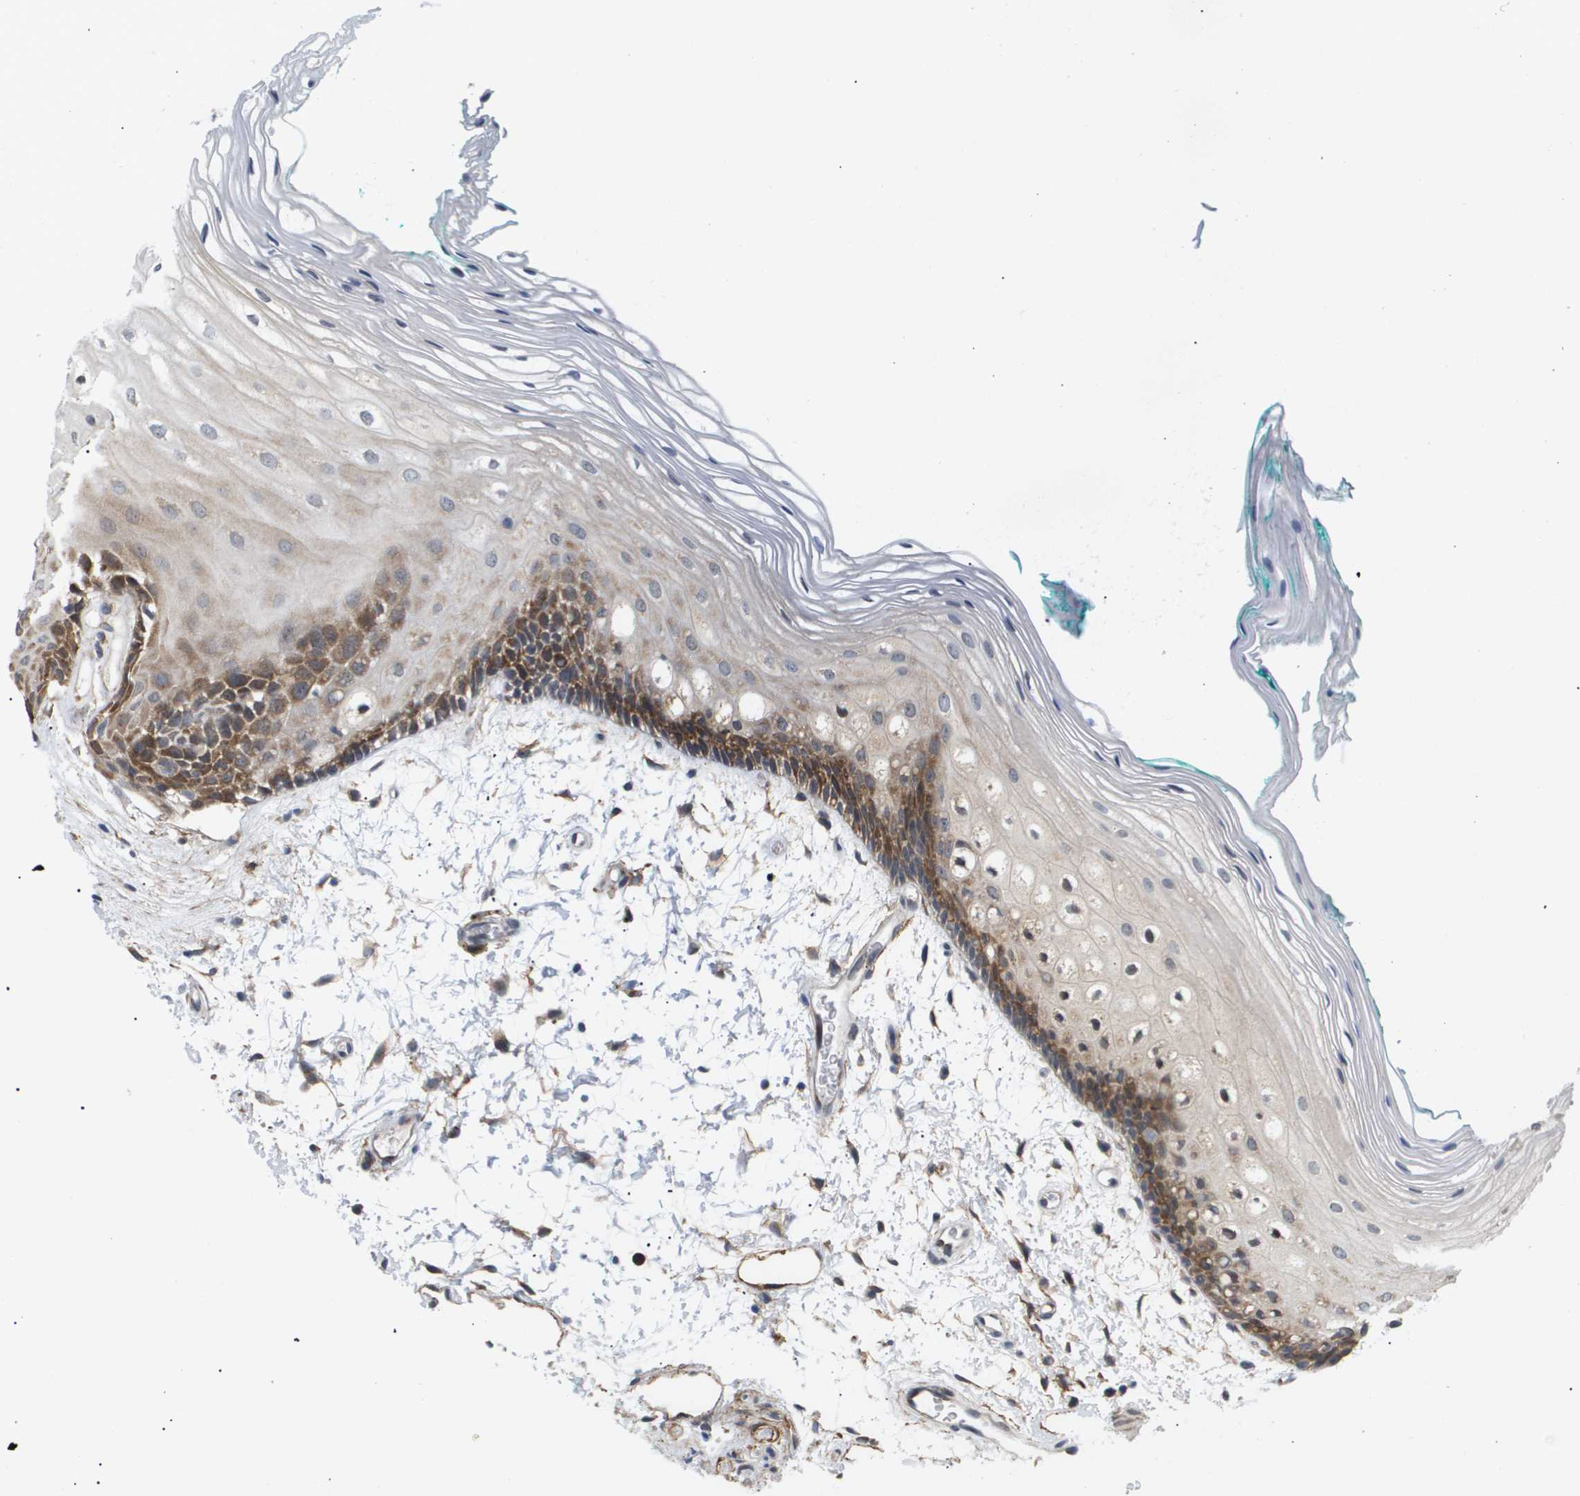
{"staining": {"intensity": "moderate", "quantity": "<25%", "location": "cytoplasmic/membranous"}, "tissue": "oral mucosa", "cell_type": "Squamous epithelial cells", "image_type": "normal", "snomed": [{"axis": "morphology", "description": "Normal tissue, NOS"}, {"axis": "topography", "description": "Skeletal muscle"}, {"axis": "topography", "description": "Oral tissue"}, {"axis": "topography", "description": "Peripheral nerve tissue"}], "caption": "Protein expression analysis of normal oral mucosa demonstrates moderate cytoplasmic/membranous expression in about <25% of squamous epithelial cells. (Brightfield microscopy of DAB IHC at high magnification).", "gene": "OTUD5", "patient": {"sex": "female", "age": 84}}